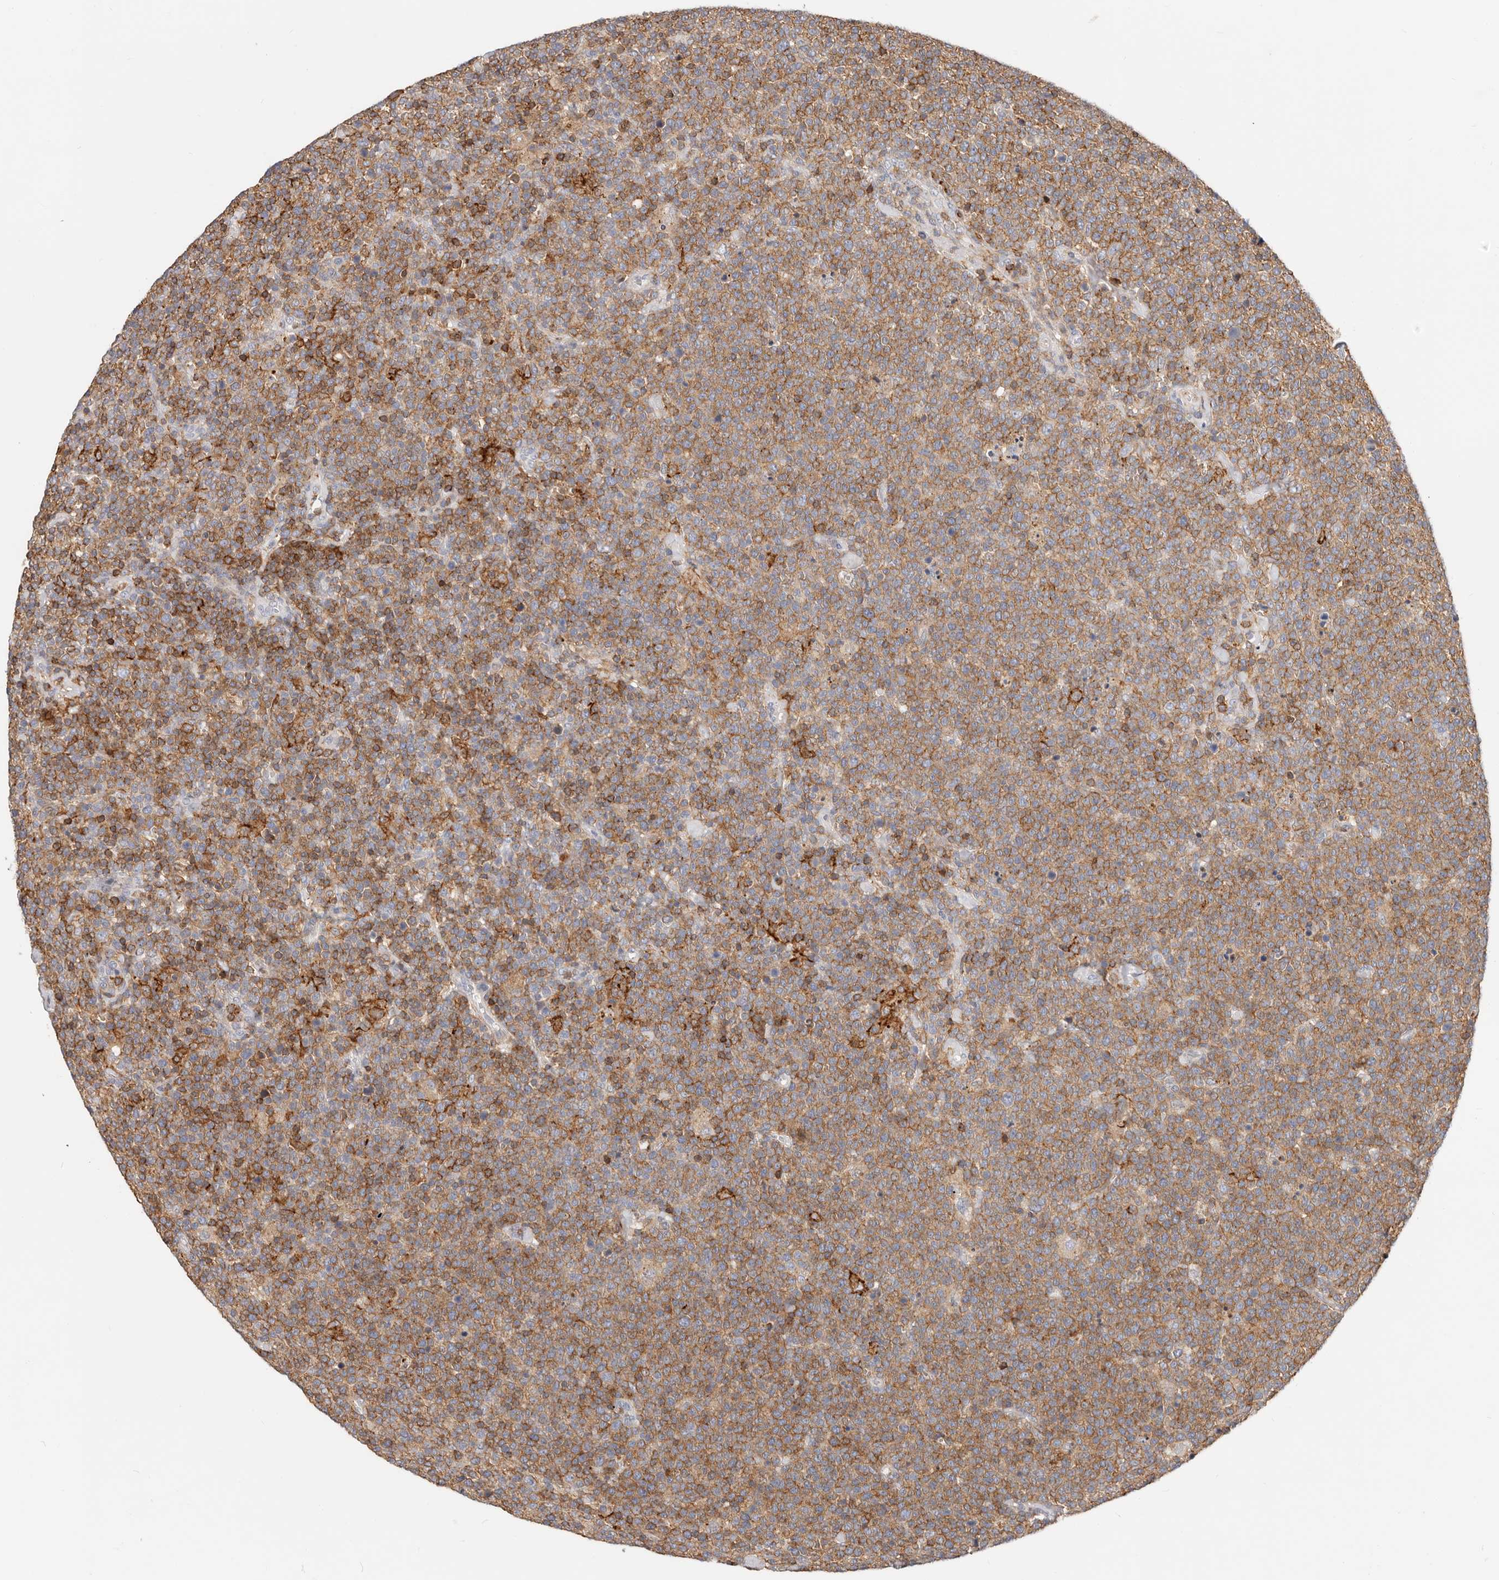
{"staining": {"intensity": "moderate", "quantity": ">75%", "location": "cytoplasmic/membranous"}, "tissue": "lymphoma", "cell_type": "Tumor cells", "image_type": "cancer", "snomed": [{"axis": "morphology", "description": "Malignant lymphoma, non-Hodgkin's type, High grade"}, {"axis": "topography", "description": "Lymph node"}], "caption": "There is medium levels of moderate cytoplasmic/membranous staining in tumor cells of malignant lymphoma, non-Hodgkin's type (high-grade), as demonstrated by immunohistochemical staining (brown color).", "gene": "TMEM63B", "patient": {"sex": "male", "age": 61}}